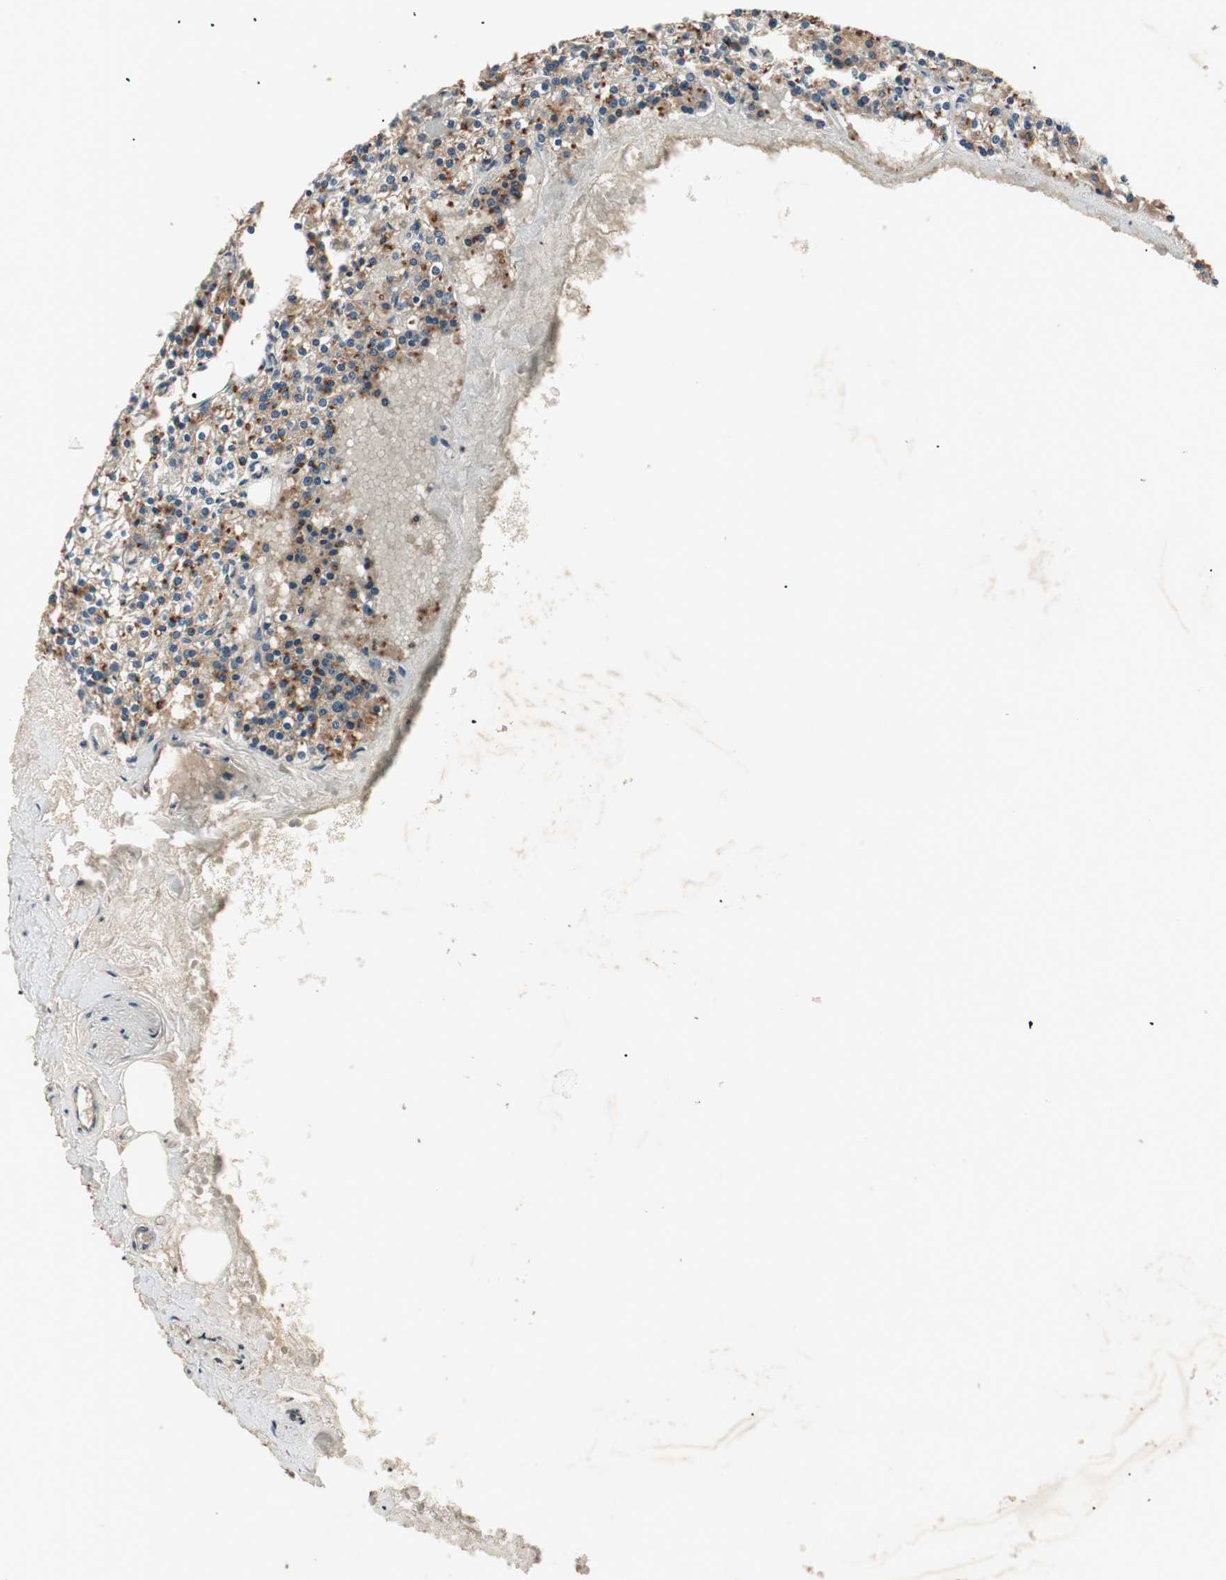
{"staining": {"intensity": "moderate", "quantity": "25%-75%", "location": "cytoplasmic/membranous"}, "tissue": "parathyroid gland", "cell_type": "Glandular cells", "image_type": "normal", "snomed": [{"axis": "morphology", "description": "Normal tissue, NOS"}, {"axis": "topography", "description": "Parathyroid gland"}], "caption": "Brown immunohistochemical staining in benign human parathyroid gland demonstrates moderate cytoplasmic/membranous staining in approximately 25%-75% of glandular cells.", "gene": "HPN", "patient": {"sex": "female", "age": 63}}